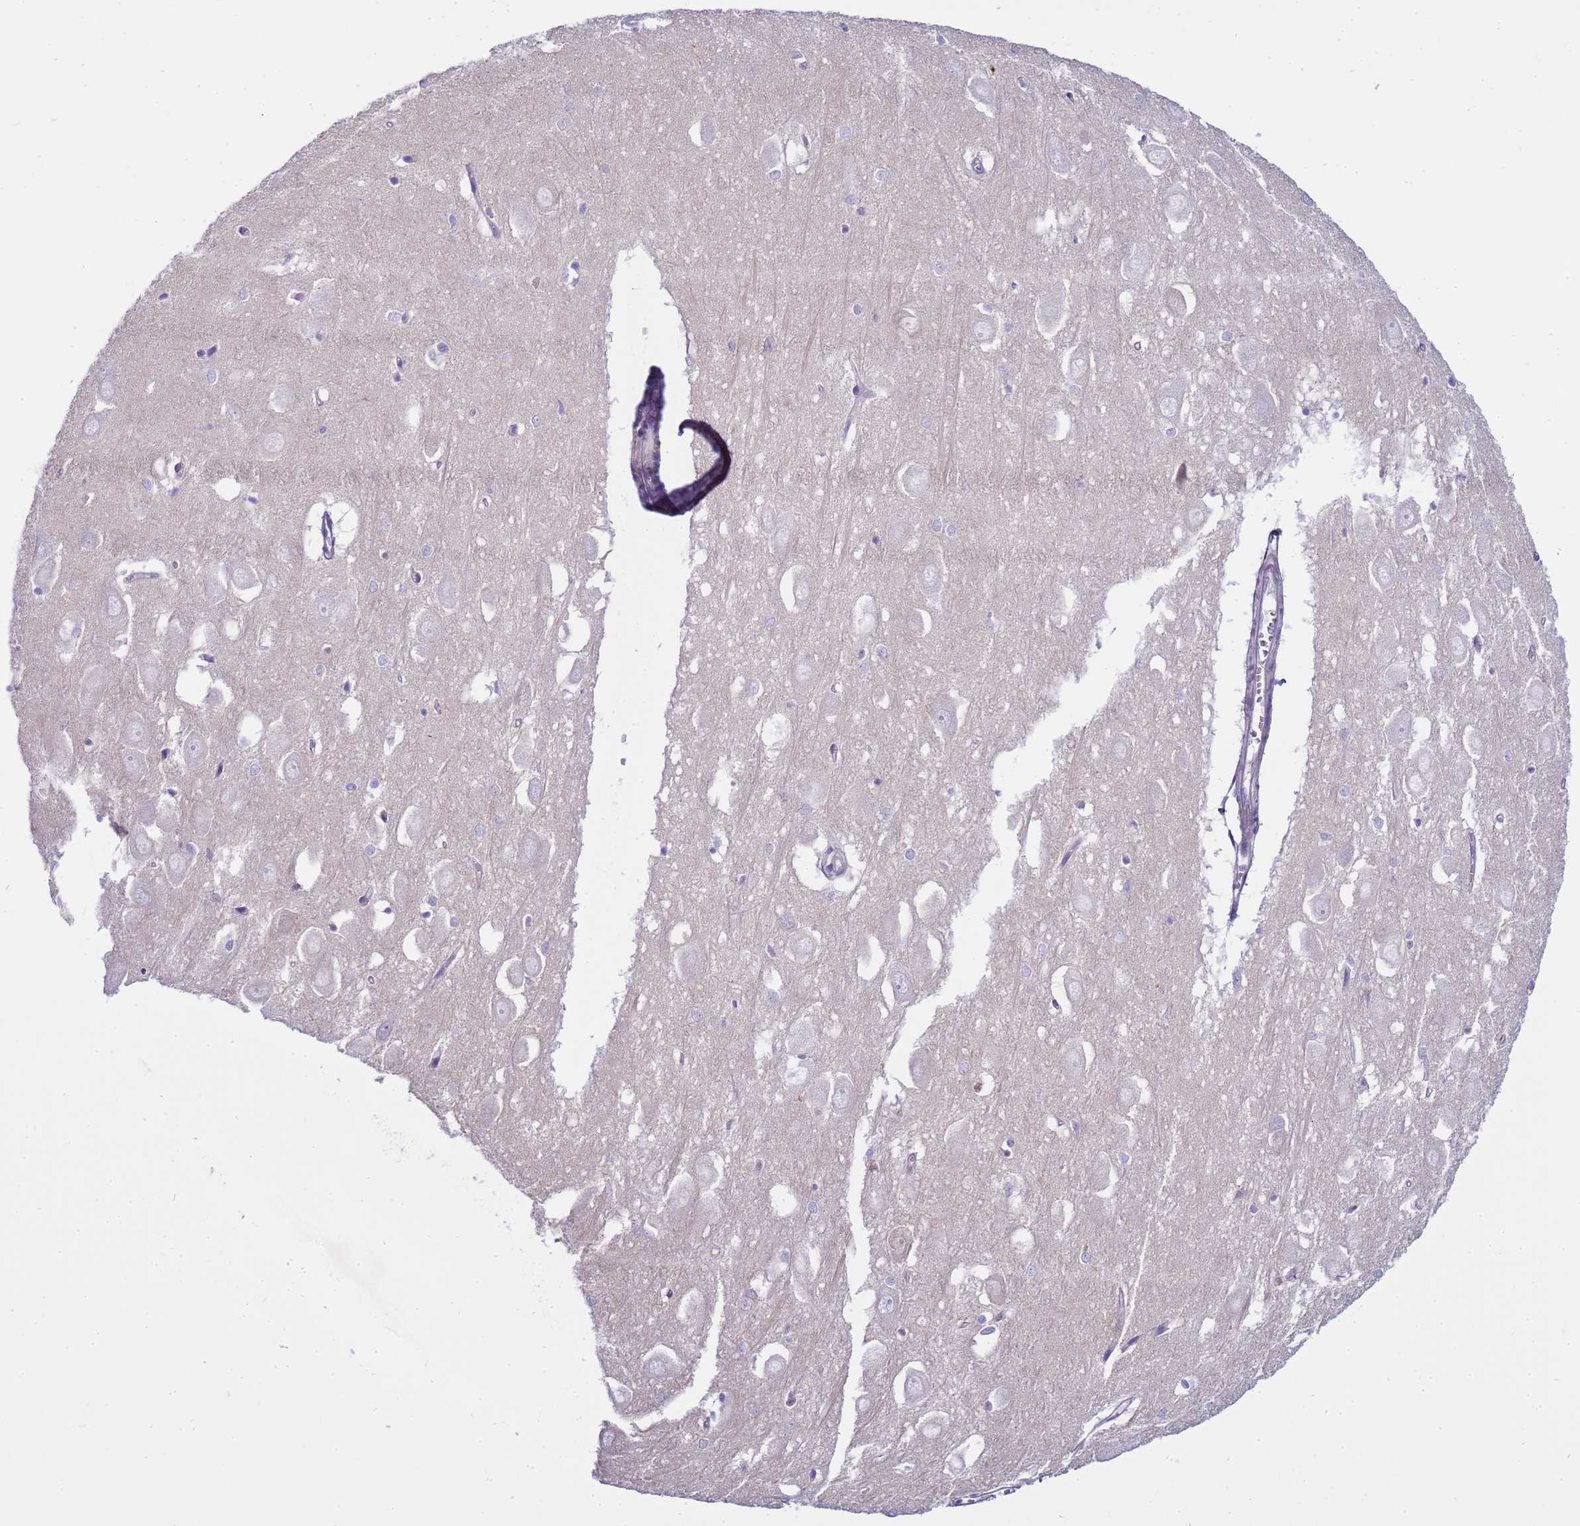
{"staining": {"intensity": "negative", "quantity": "none", "location": "none"}, "tissue": "hippocampus", "cell_type": "Glial cells", "image_type": "normal", "snomed": [{"axis": "morphology", "description": "Normal tissue, NOS"}, {"axis": "topography", "description": "Hippocampus"}], "caption": "Glial cells show no significant expression in unremarkable hippocampus. (DAB (3,3'-diaminobenzidine) IHC visualized using brightfield microscopy, high magnification).", "gene": "RIPPLY2", "patient": {"sex": "female", "age": 64}}